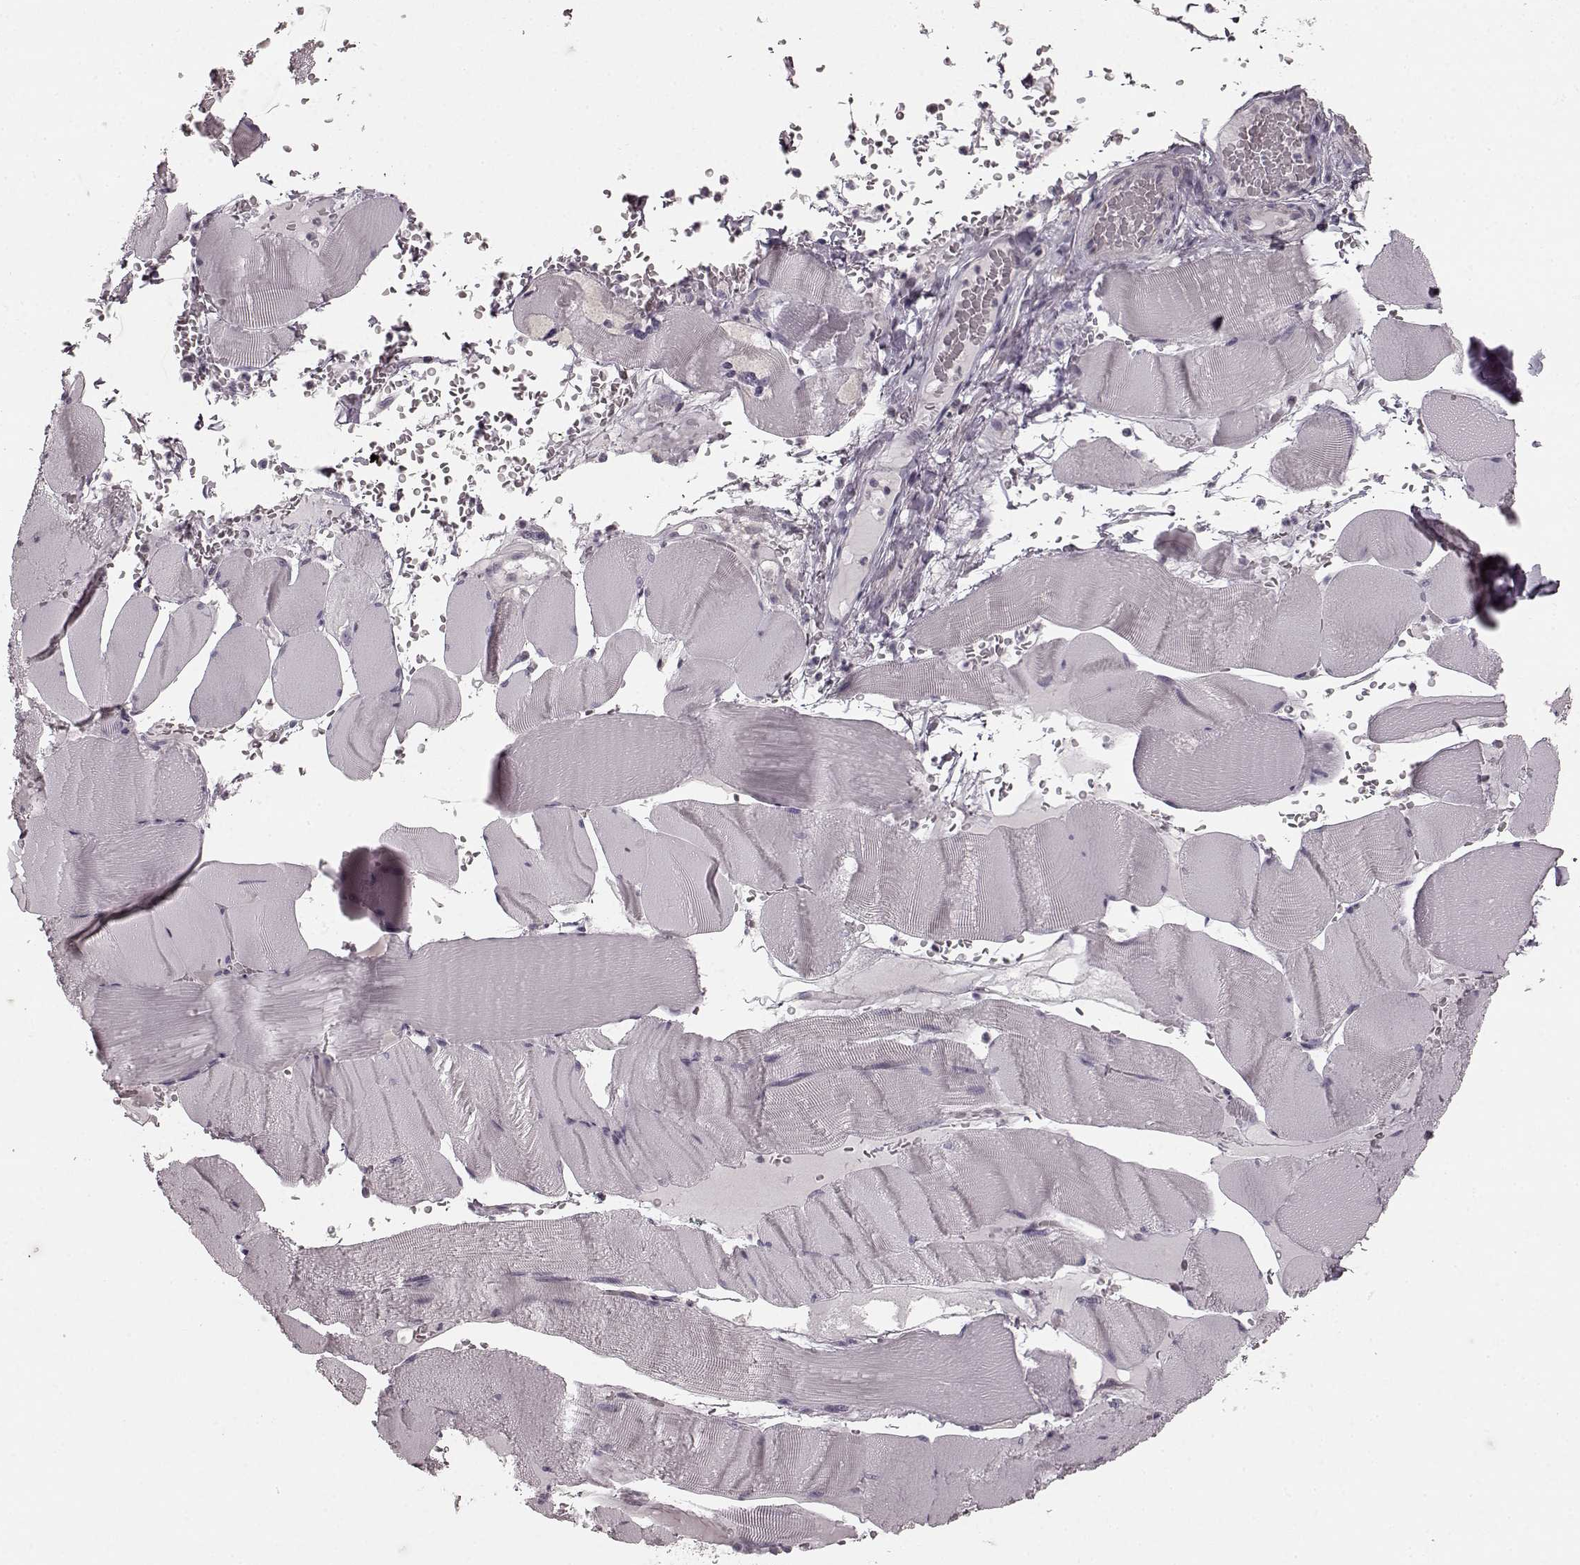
{"staining": {"intensity": "negative", "quantity": "none", "location": "none"}, "tissue": "skeletal muscle", "cell_type": "Myocytes", "image_type": "normal", "snomed": [{"axis": "morphology", "description": "Normal tissue, NOS"}, {"axis": "topography", "description": "Skeletal muscle"}], "caption": "An IHC micrograph of unremarkable skeletal muscle is shown. There is no staining in myocytes of skeletal muscle.", "gene": "PRKCE", "patient": {"sex": "male", "age": 56}}